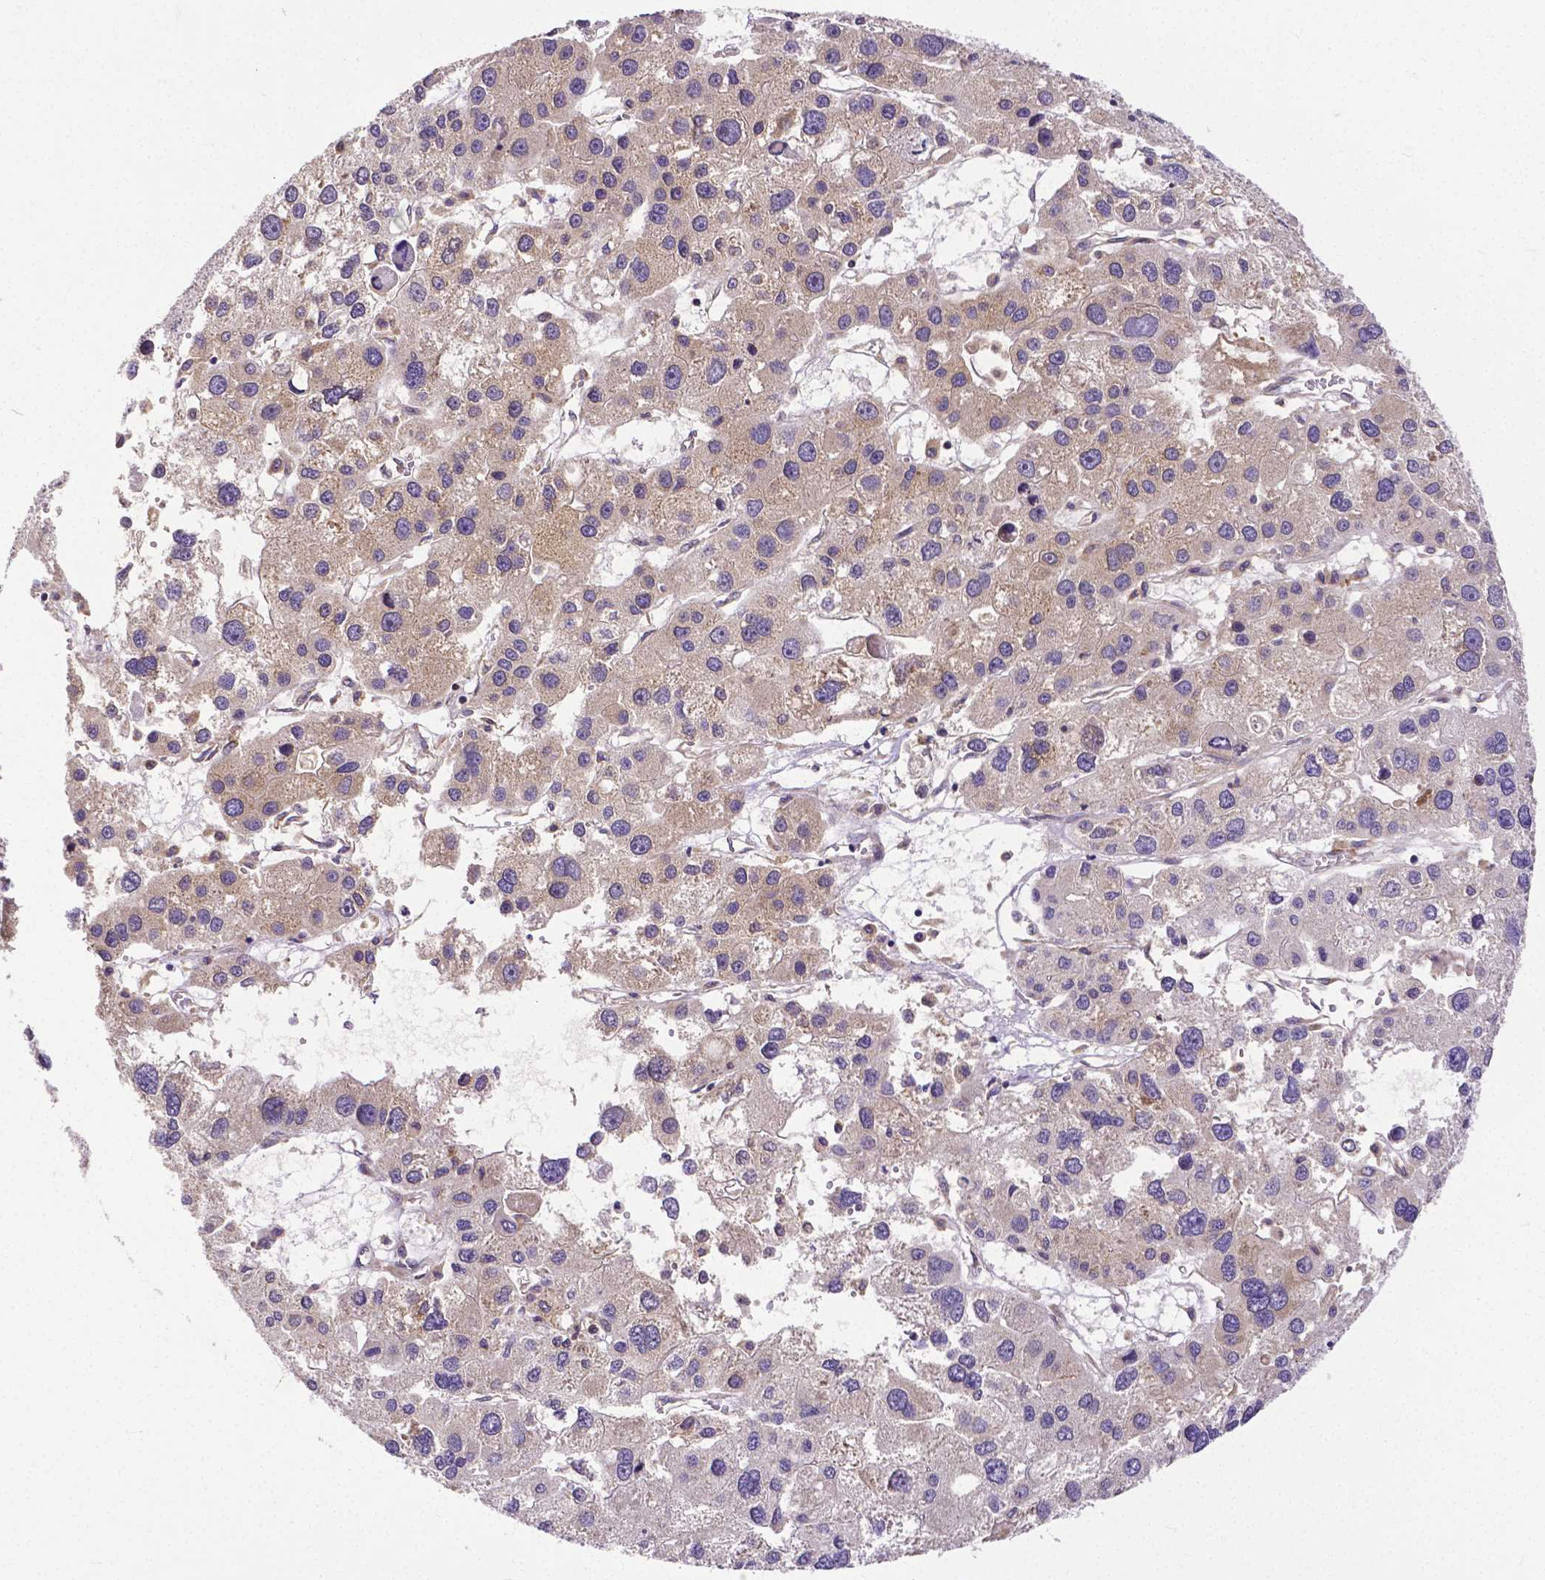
{"staining": {"intensity": "weak", "quantity": "25%-75%", "location": "cytoplasmic/membranous"}, "tissue": "liver cancer", "cell_type": "Tumor cells", "image_type": "cancer", "snomed": [{"axis": "morphology", "description": "Carcinoma, Hepatocellular, NOS"}, {"axis": "topography", "description": "Liver"}], "caption": "This micrograph exhibits hepatocellular carcinoma (liver) stained with IHC to label a protein in brown. The cytoplasmic/membranous of tumor cells show weak positivity for the protein. Nuclei are counter-stained blue.", "gene": "DICER1", "patient": {"sex": "male", "age": 73}}